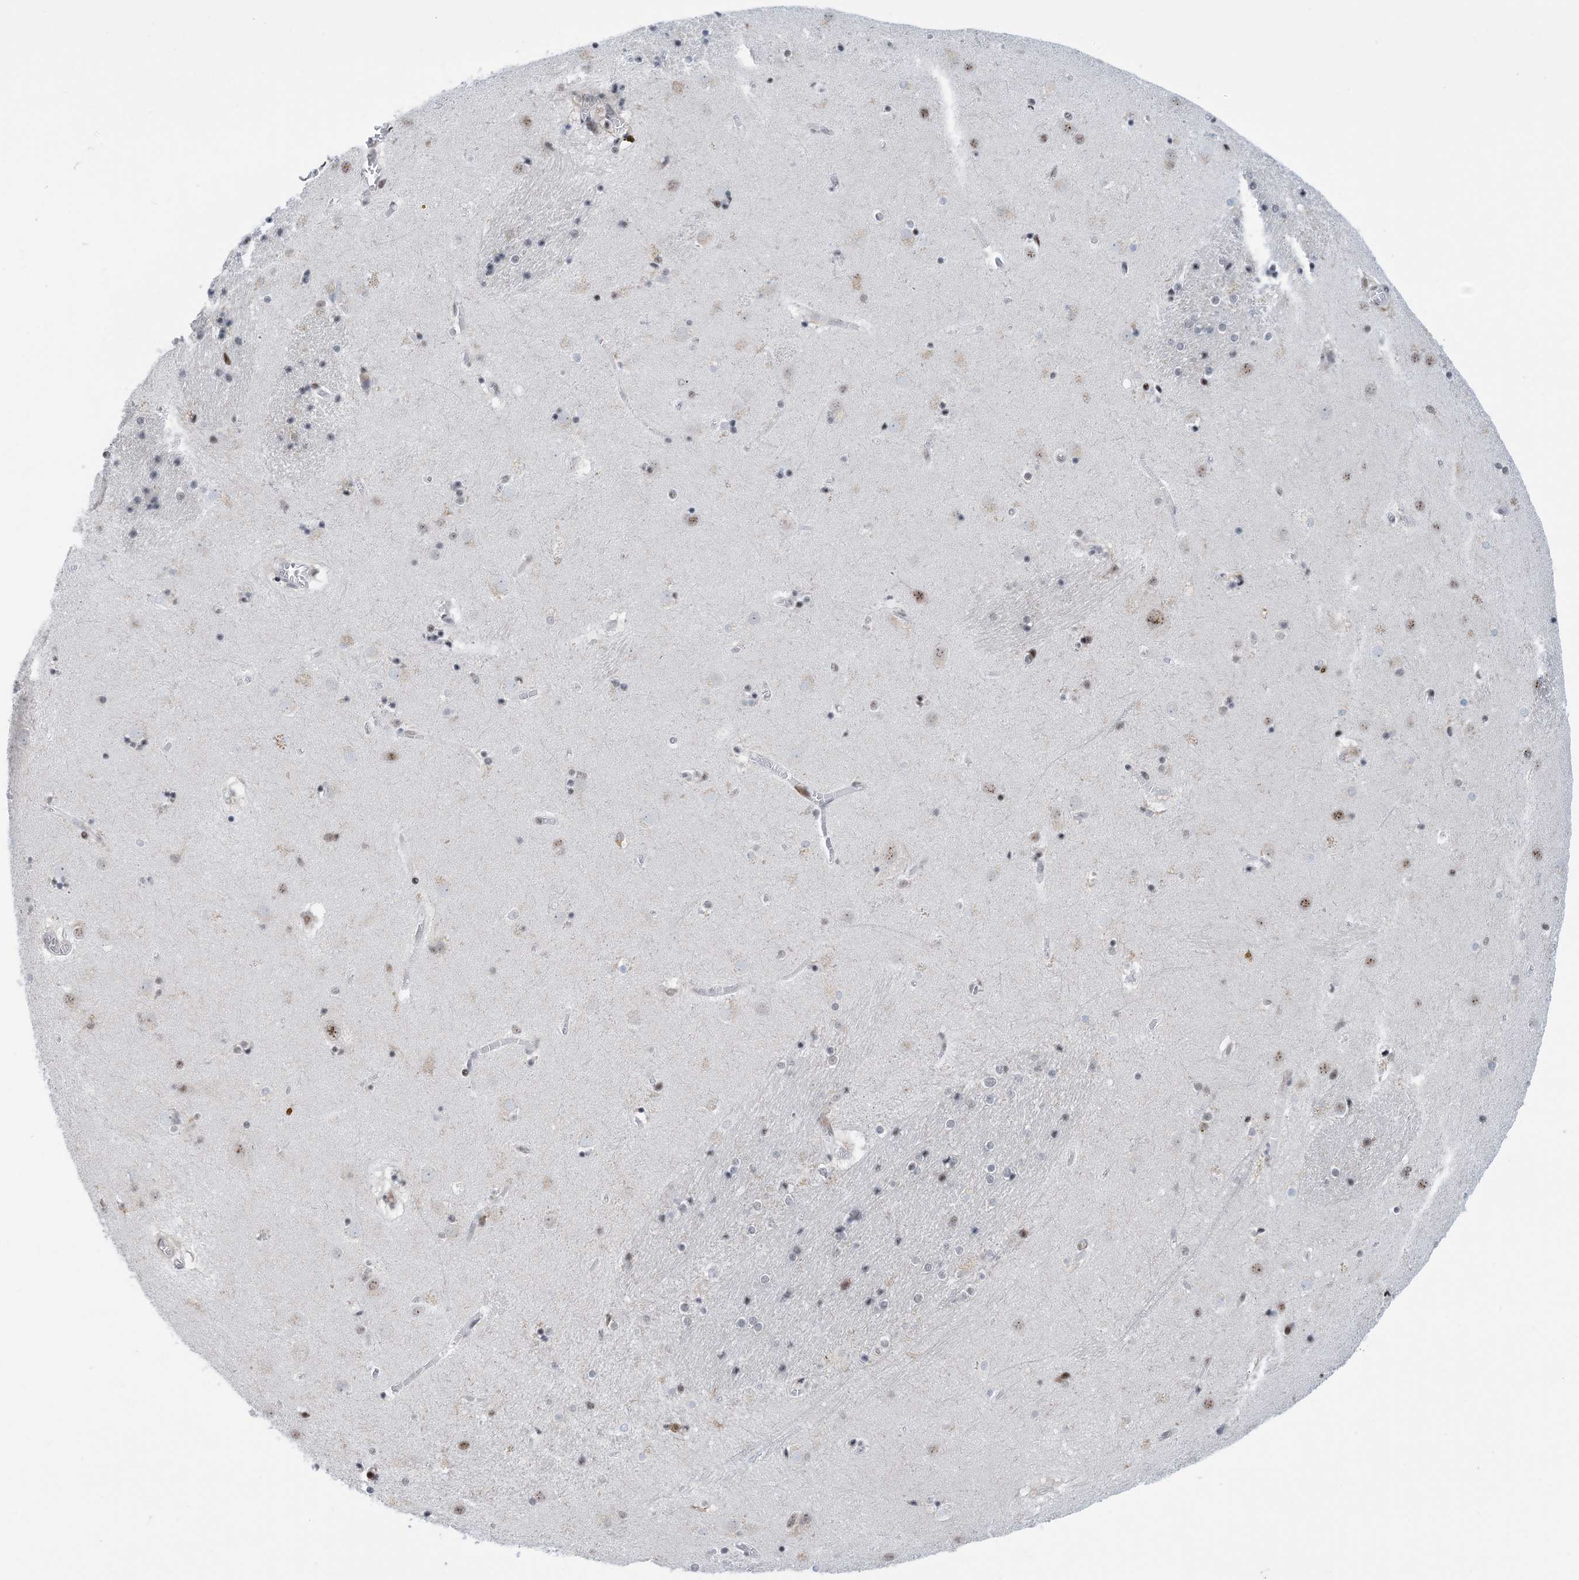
{"staining": {"intensity": "moderate", "quantity": "<25%", "location": "nuclear"}, "tissue": "caudate", "cell_type": "Glial cells", "image_type": "normal", "snomed": [{"axis": "morphology", "description": "Normal tissue, NOS"}, {"axis": "topography", "description": "Lateral ventricle wall"}], "caption": "Caudate was stained to show a protein in brown. There is low levels of moderate nuclear positivity in about <25% of glial cells. The staining was performed using DAB (3,3'-diaminobenzidine) to visualize the protein expression in brown, while the nuclei were stained in blue with hematoxylin (Magnification: 20x).", "gene": "HEMK1", "patient": {"sex": "male", "age": 70}}